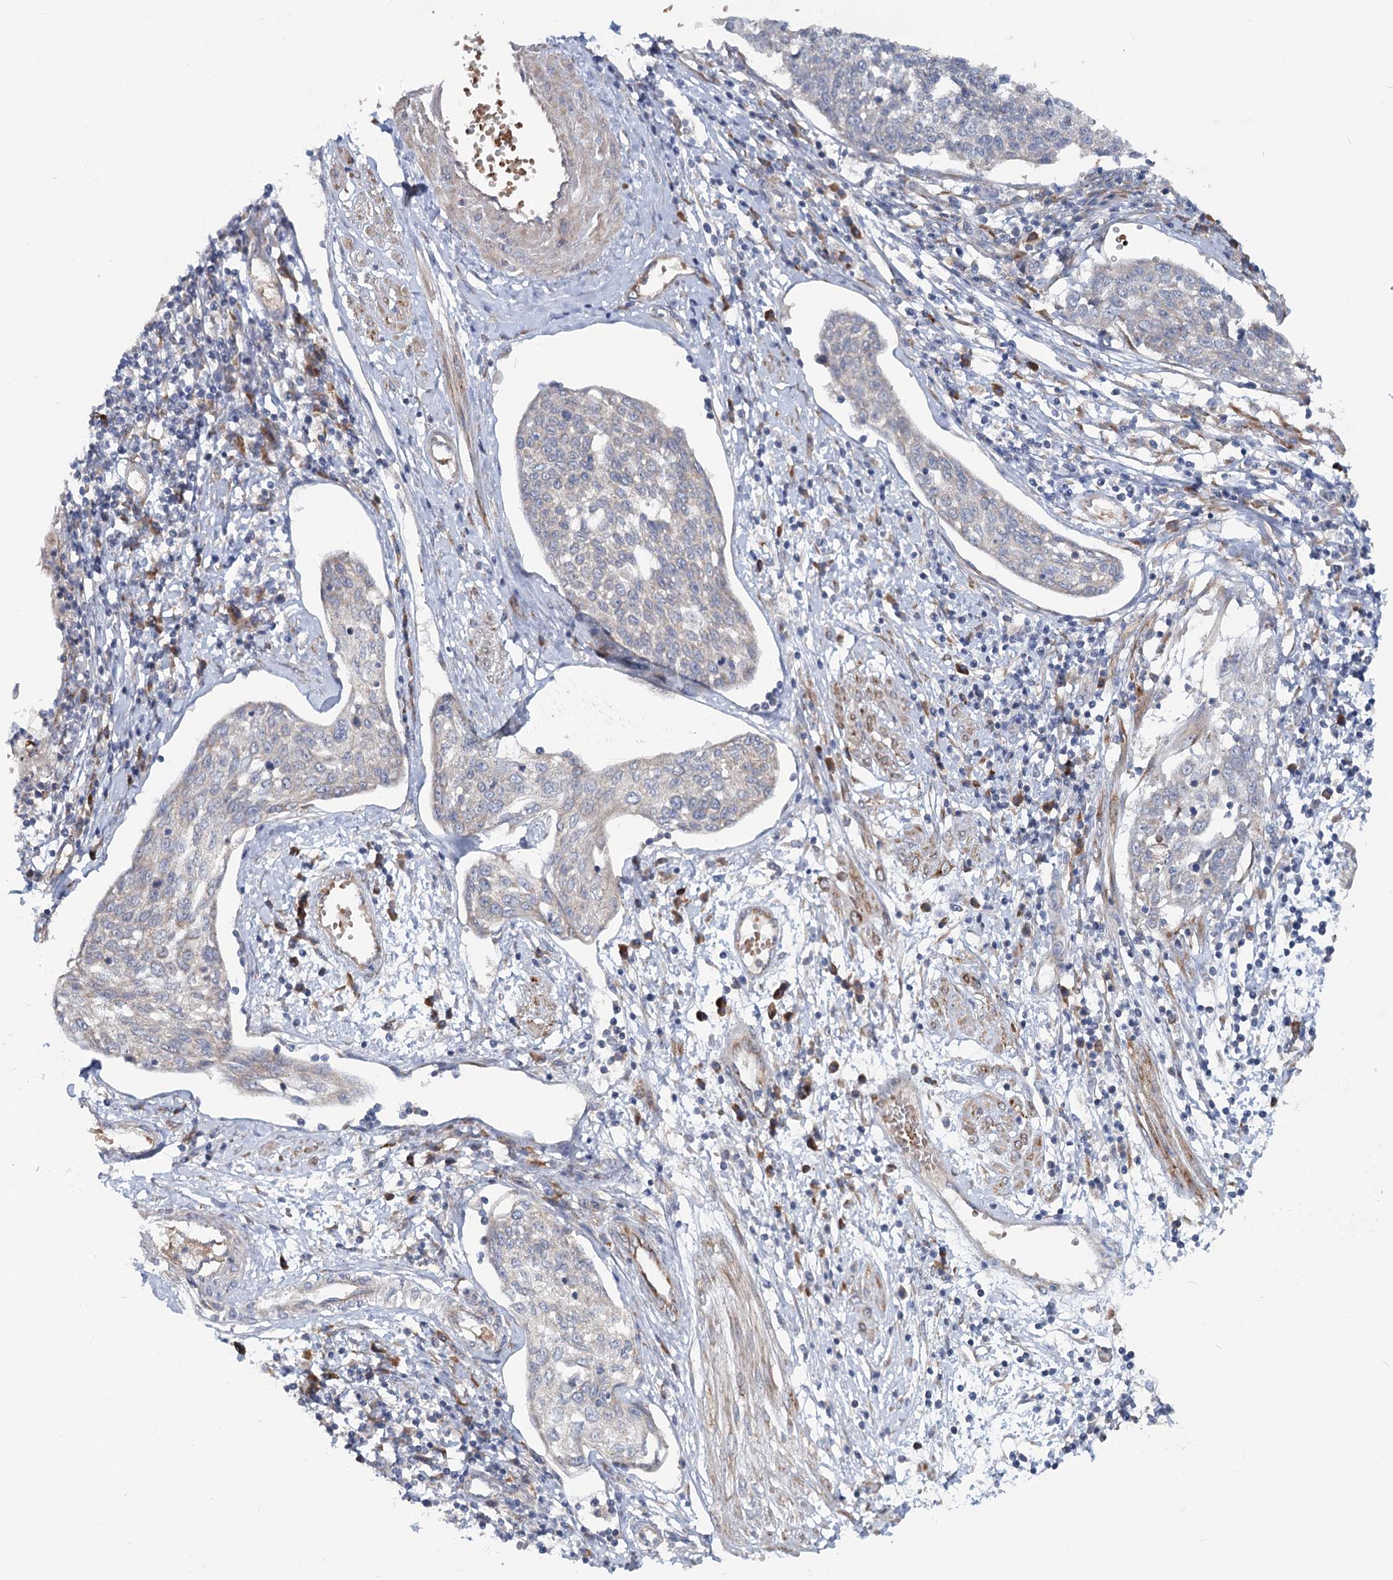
{"staining": {"intensity": "negative", "quantity": "none", "location": "none"}, "tissue": "cervical cancer", "cell_type": "Tumor cells", "image_type": "cancer", "snomed": [{"axis": "morphology", "description": "Squamous cell carcinoma, NOS"}, {"axis": "topography", "description": "Cervix"}], "caption": "A histopathology image of cervical cancer (squamous cell carcinoma) stained for a protein exhibits no brown staining in tumor cells.", "gene": "CIB4", "patient": {"sex": "female", "age": 34}}